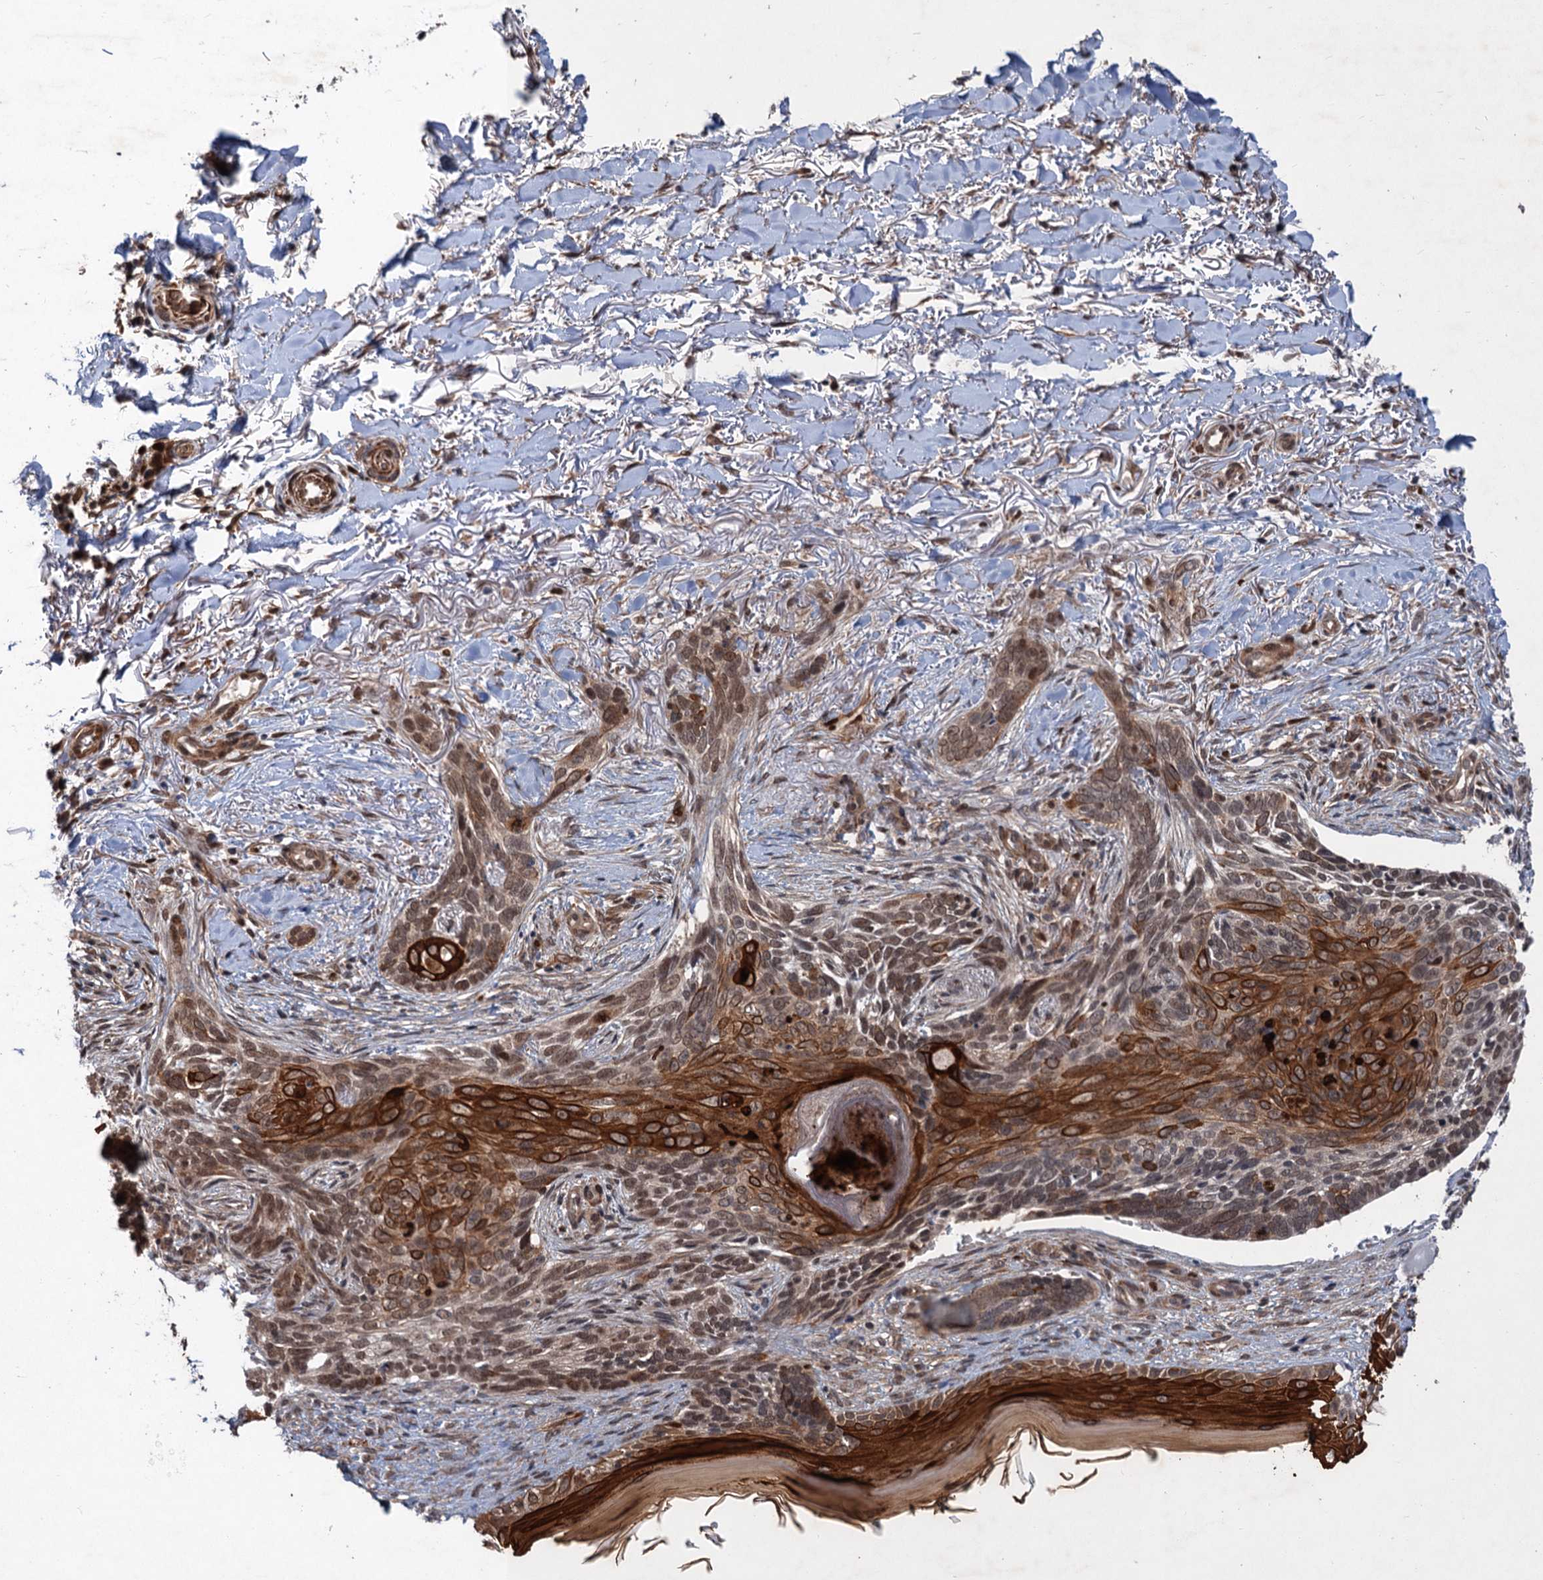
{"staining": {"intensity": "strong", "quantity": "25%-75%", "location": "cytoplasmic/membranous,nuclear"}, "tissue": "skin cancer", "cell_type": "Tumor cells", "image_type": "cancer", "snomed": [{"axis": "morphology", "description": "Normal tissue, NOS"}, {"axis": "morphology", "description": "Basal cell carcinoma"}, {"axis": "topography", "description": "Skin"}], "caption": "Skin cancer (basal cell carcinoma) stained with DAB immunohistochemistry demonstrates high levels of strong cytoplasmic/membranous and nuclear expression in approximately 25%-75% of tumor cells.", "gene": "TTC31", "patient": {"sex": "female", "age": 67}}